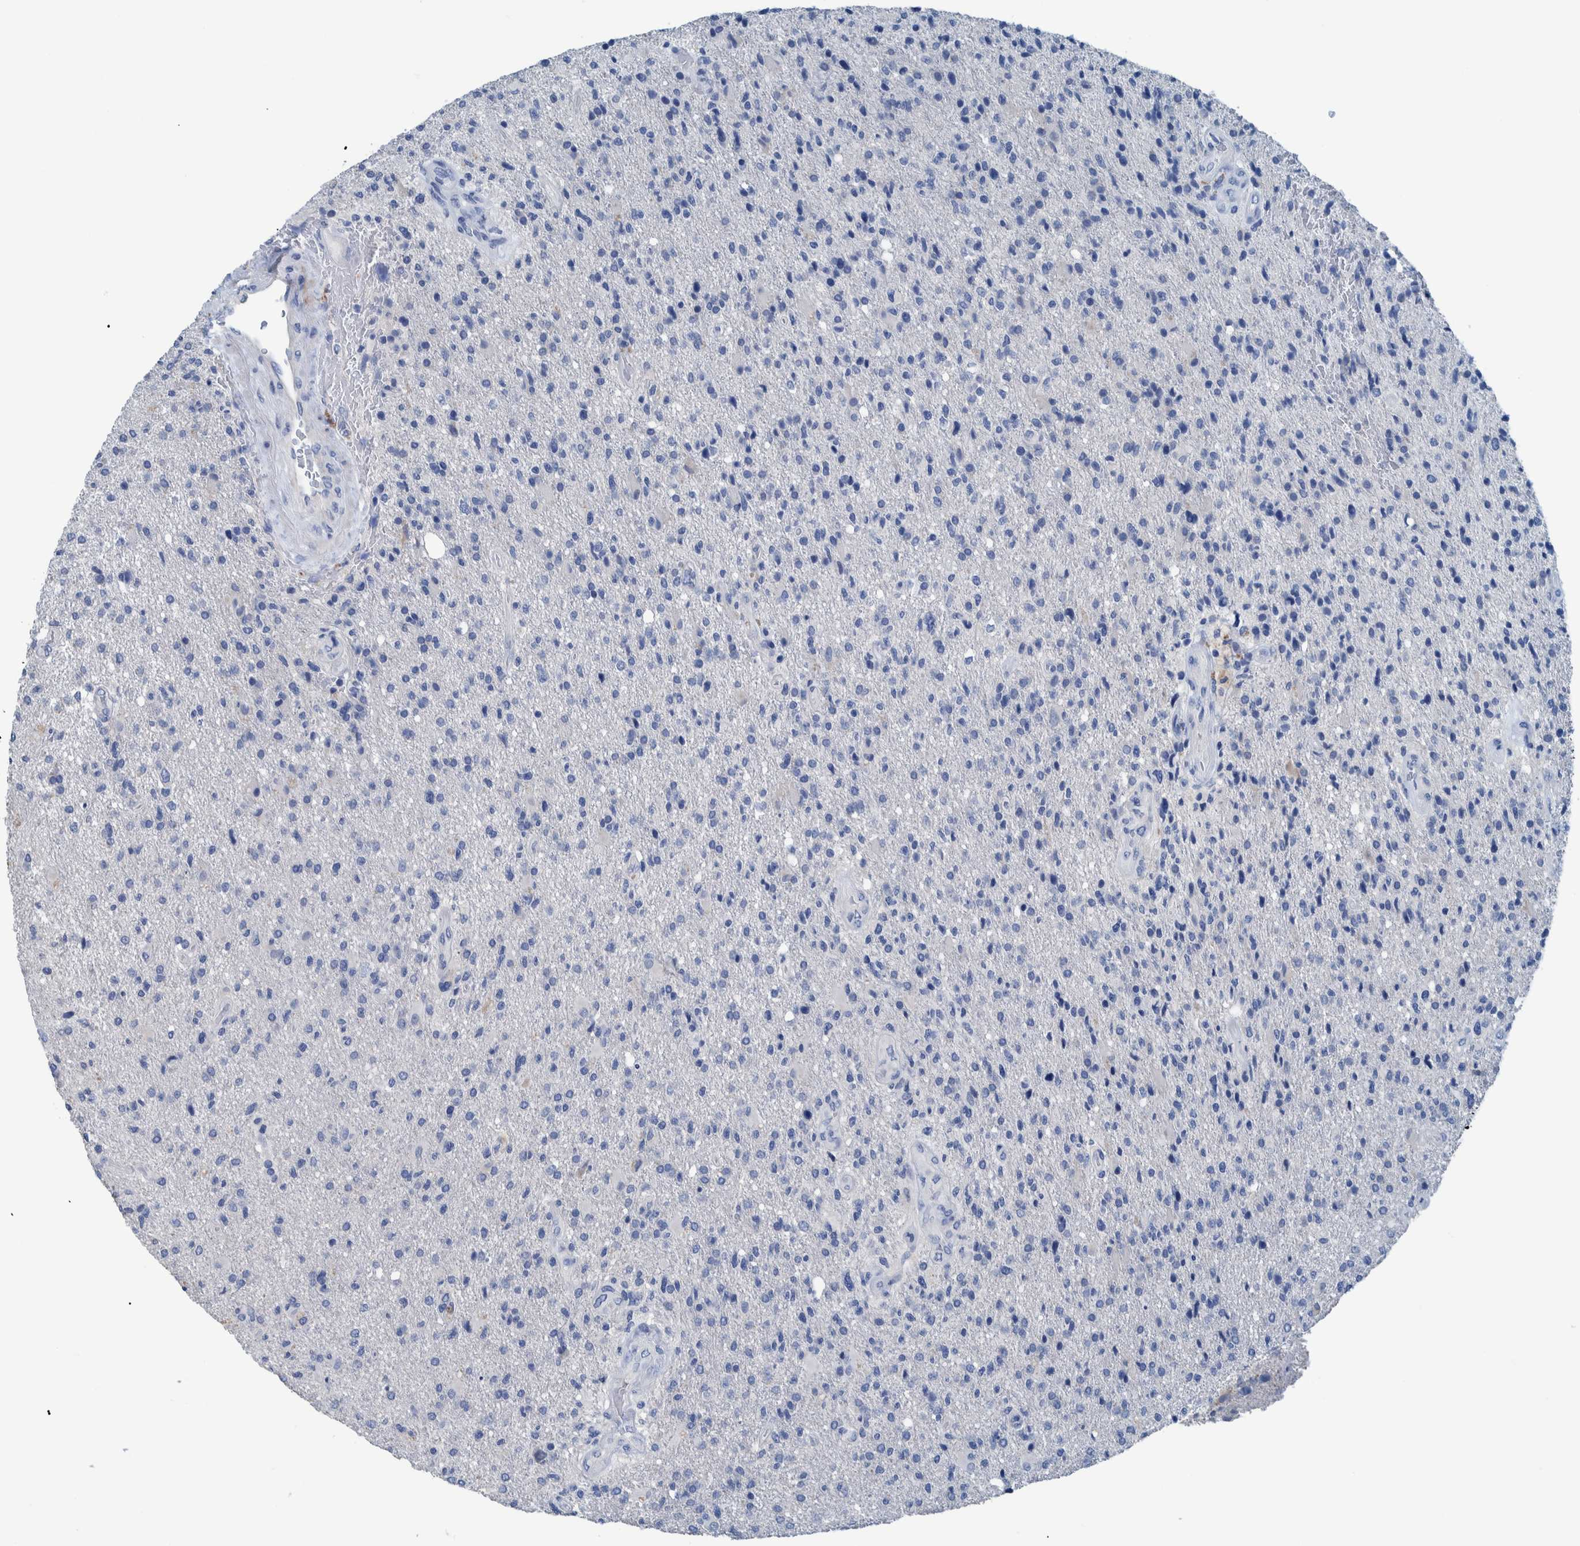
{"staining": {"intensity": "negative", "quantity": "none", "location": "none"}, "tissue": "glioma", "cell_type": "Tumor cells", "image_type": "cancer", "snomed": [{"axis": "morphology", "description": "Glioma, malignant, High grade"}, {"axis": "topography", "description": "Brain"}], "caption": "Glioma was stained to show a protein in brown. There is no significant positivity in tumor cells.", "gene": "IDO1", "patient": {"sex": "male", "age": 72}}